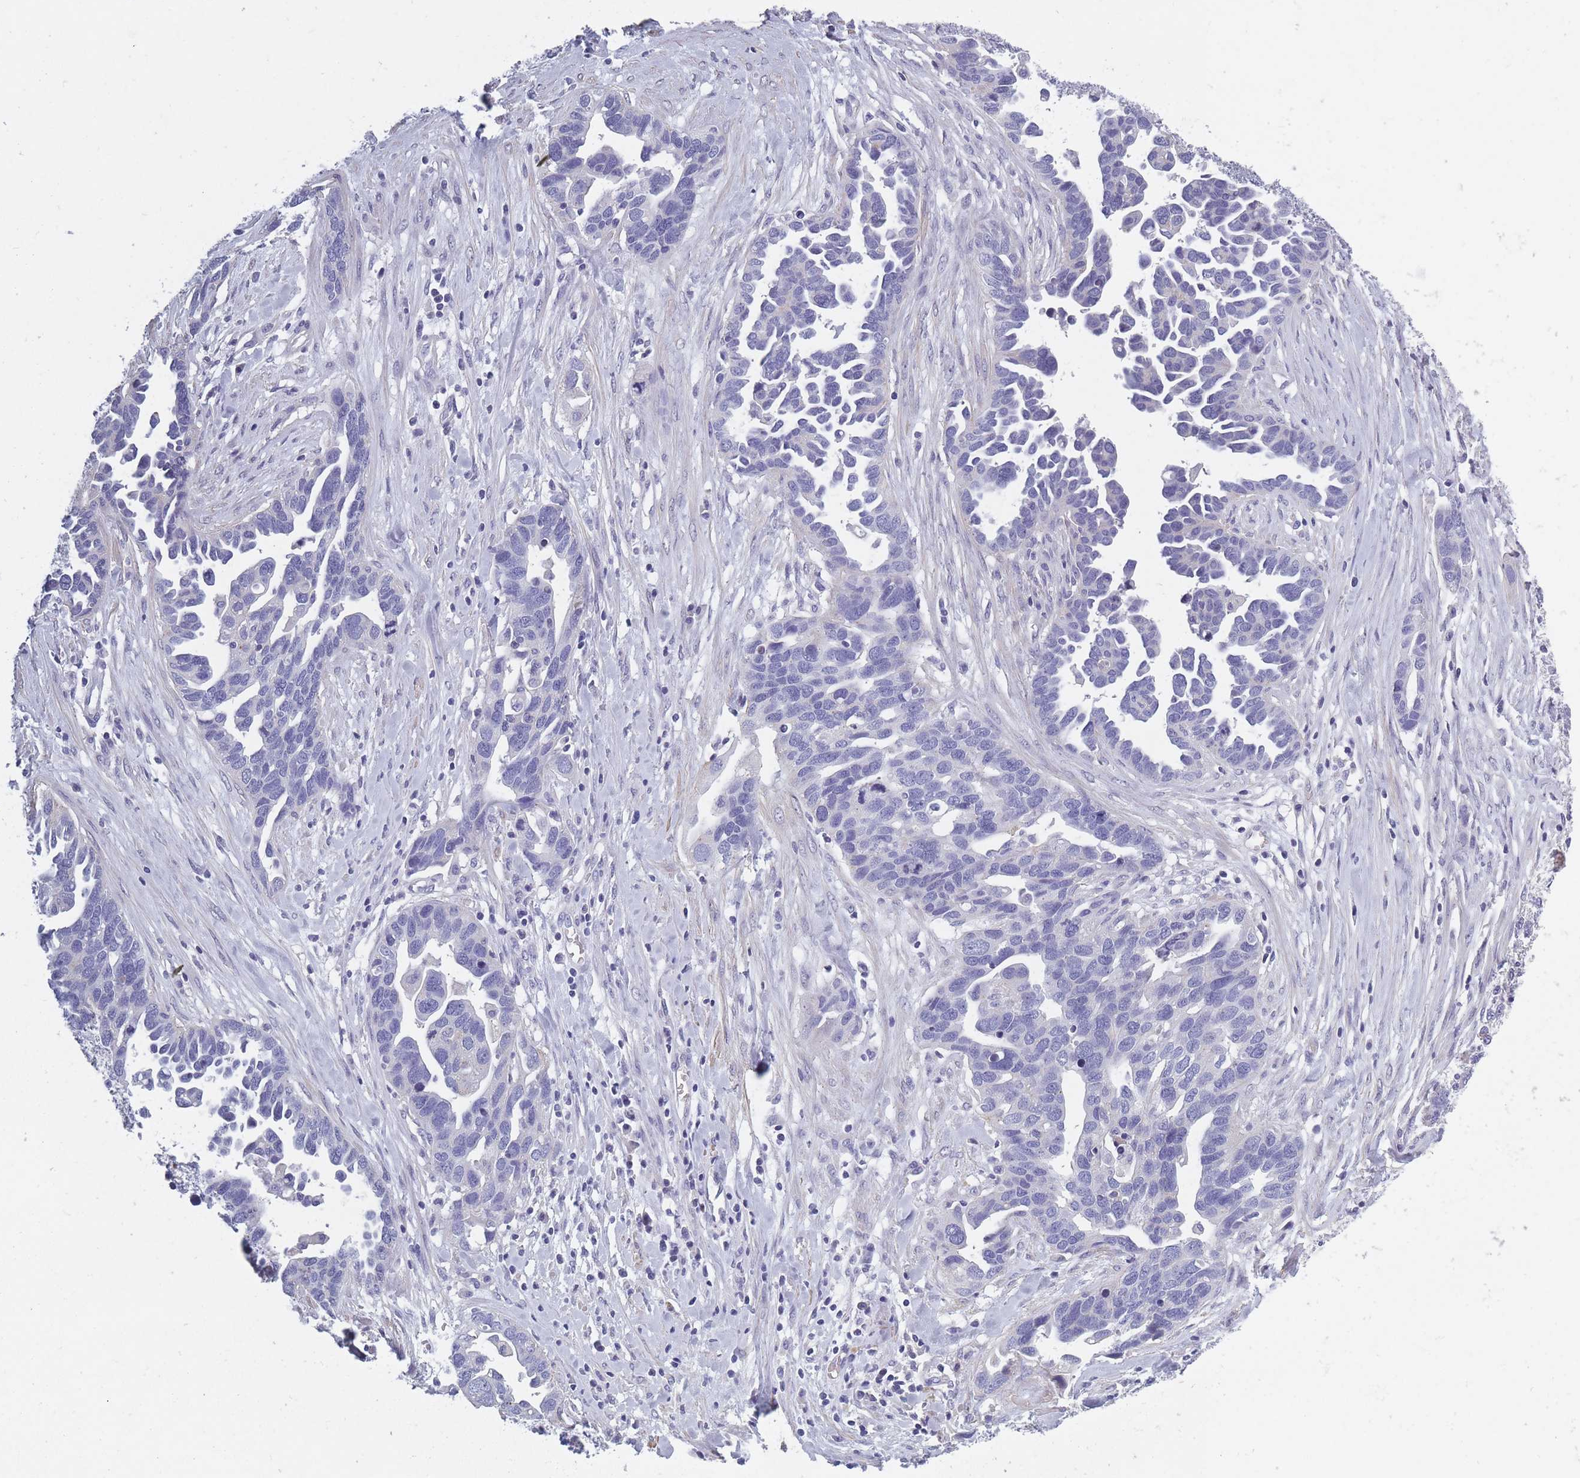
{"staining": {"intensity": "negative", "quantity": "none", "location": "none"}, "tissue": "ovarian cancer", "cell_type": "Tumor cells", "image_type": "cancer", "snomed": [{"axis": "morphology", "description": "Cystadenocarcinoma, serous, NOS"}, {"axis": "topography", "description": "Ovary"}], "caption": "DAB (3,3'-diaminobenzidine) immunohistochemical staining of serous cystadenocarcinoma (ovarian) reveals no significant positivity in tumor cells.", "gene": "OR4C5", "patient": {"sex": "female", "age": 54}}